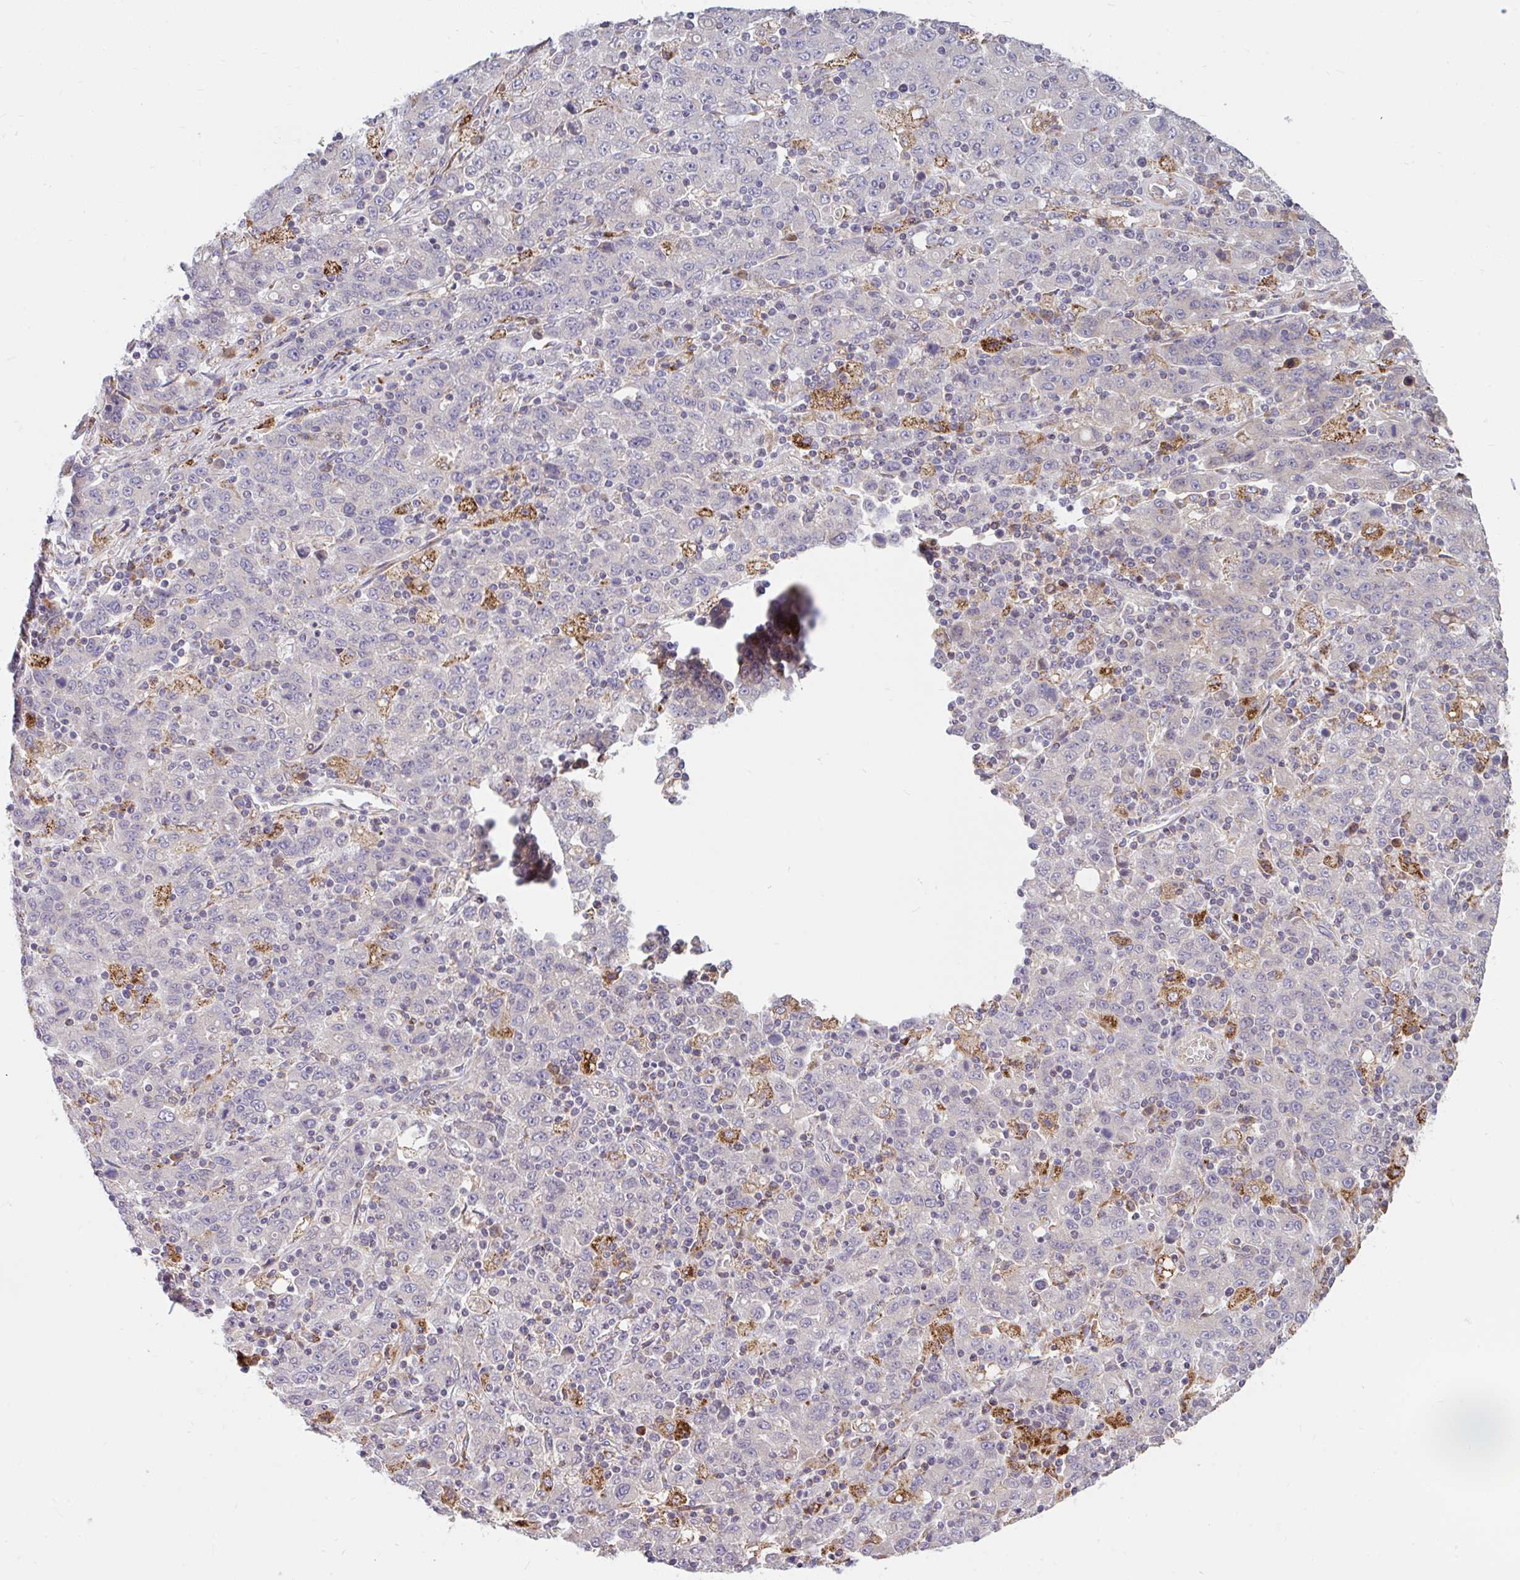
{"staining": {"intensity": "negative", "quantity": "none", "location": "none"}, "tissue": "stomach cancer", "cell_type": "Tumor cells", "image_type": "cancer", "snomed": [{"axis": "morphology", "description": "Adenocarcinoma, NOS"}, {"axis": "topography", "description": "Stomach, upper"}], "caption": "Tumor cells are negative for protein expression in human stomach adenocarcinoma. The staining is performed using DAB brown chromogen with nuclei counter-stained in using hematoxylin.", "gene": "RALBP1", "patient": {"sex": "male", "age": 69}}